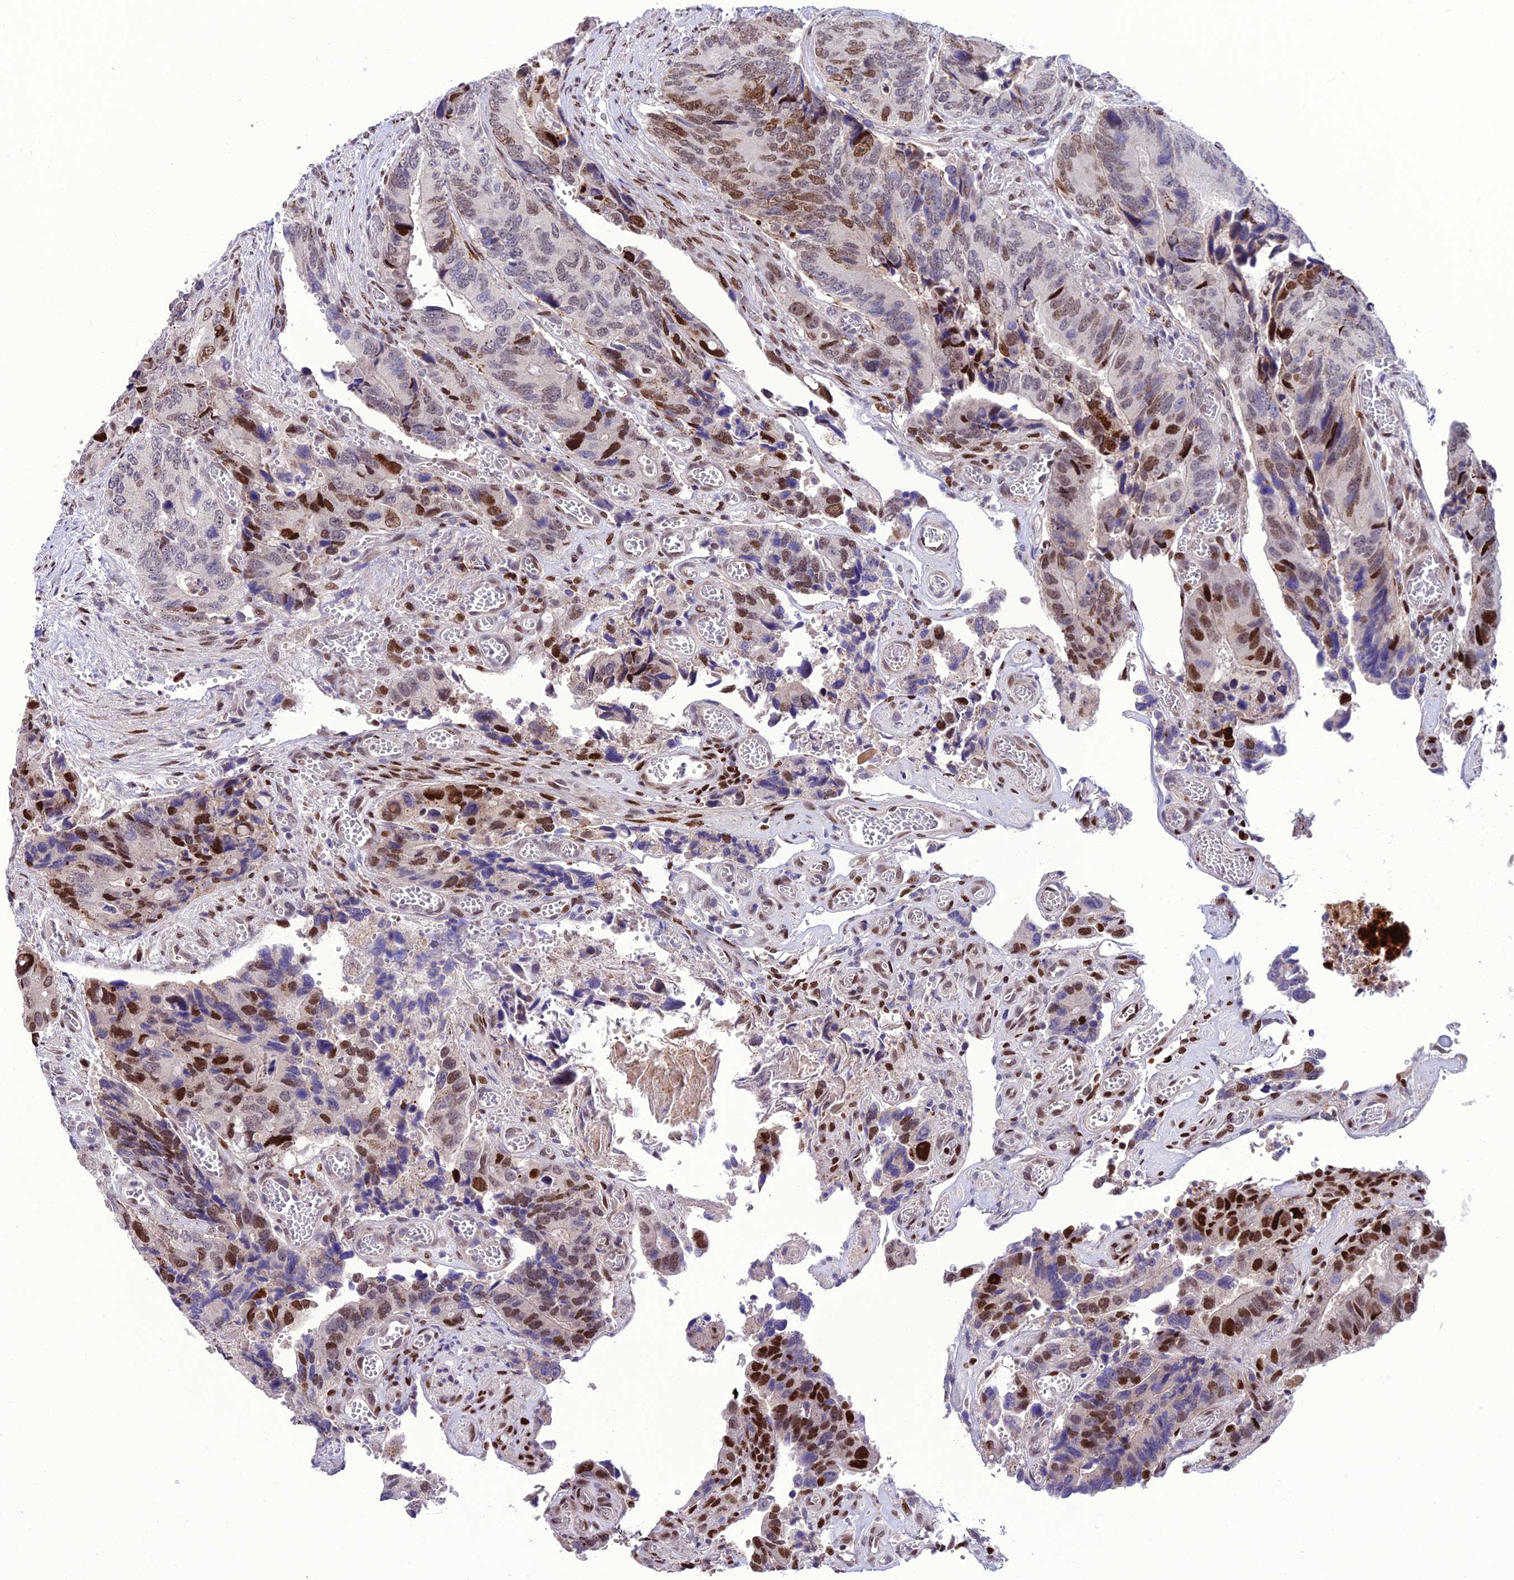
{"staining": {"intensity": "strong", "quantity": "25%-75%", "location": "nuclear"}, "tissue": "colorectal cancer", "cell_type": "Tumor cells", "image_type": "cancer", "snomed": [{"axis": "morphology", "description": "Adenocarcinoma, NOS"}, {"axis": "topography", "description": "Colon"}], "caption": "Immunohistochemical staining of adenocarcinoma (colorectal) demonstrates strong nuclear protein expression in about 25%-75% of tumor cells. (DAB IHC with brightfield microscopy, high magnification).", "gene": "ZNF707", "patient": {"sex": "male", "age": 84}}